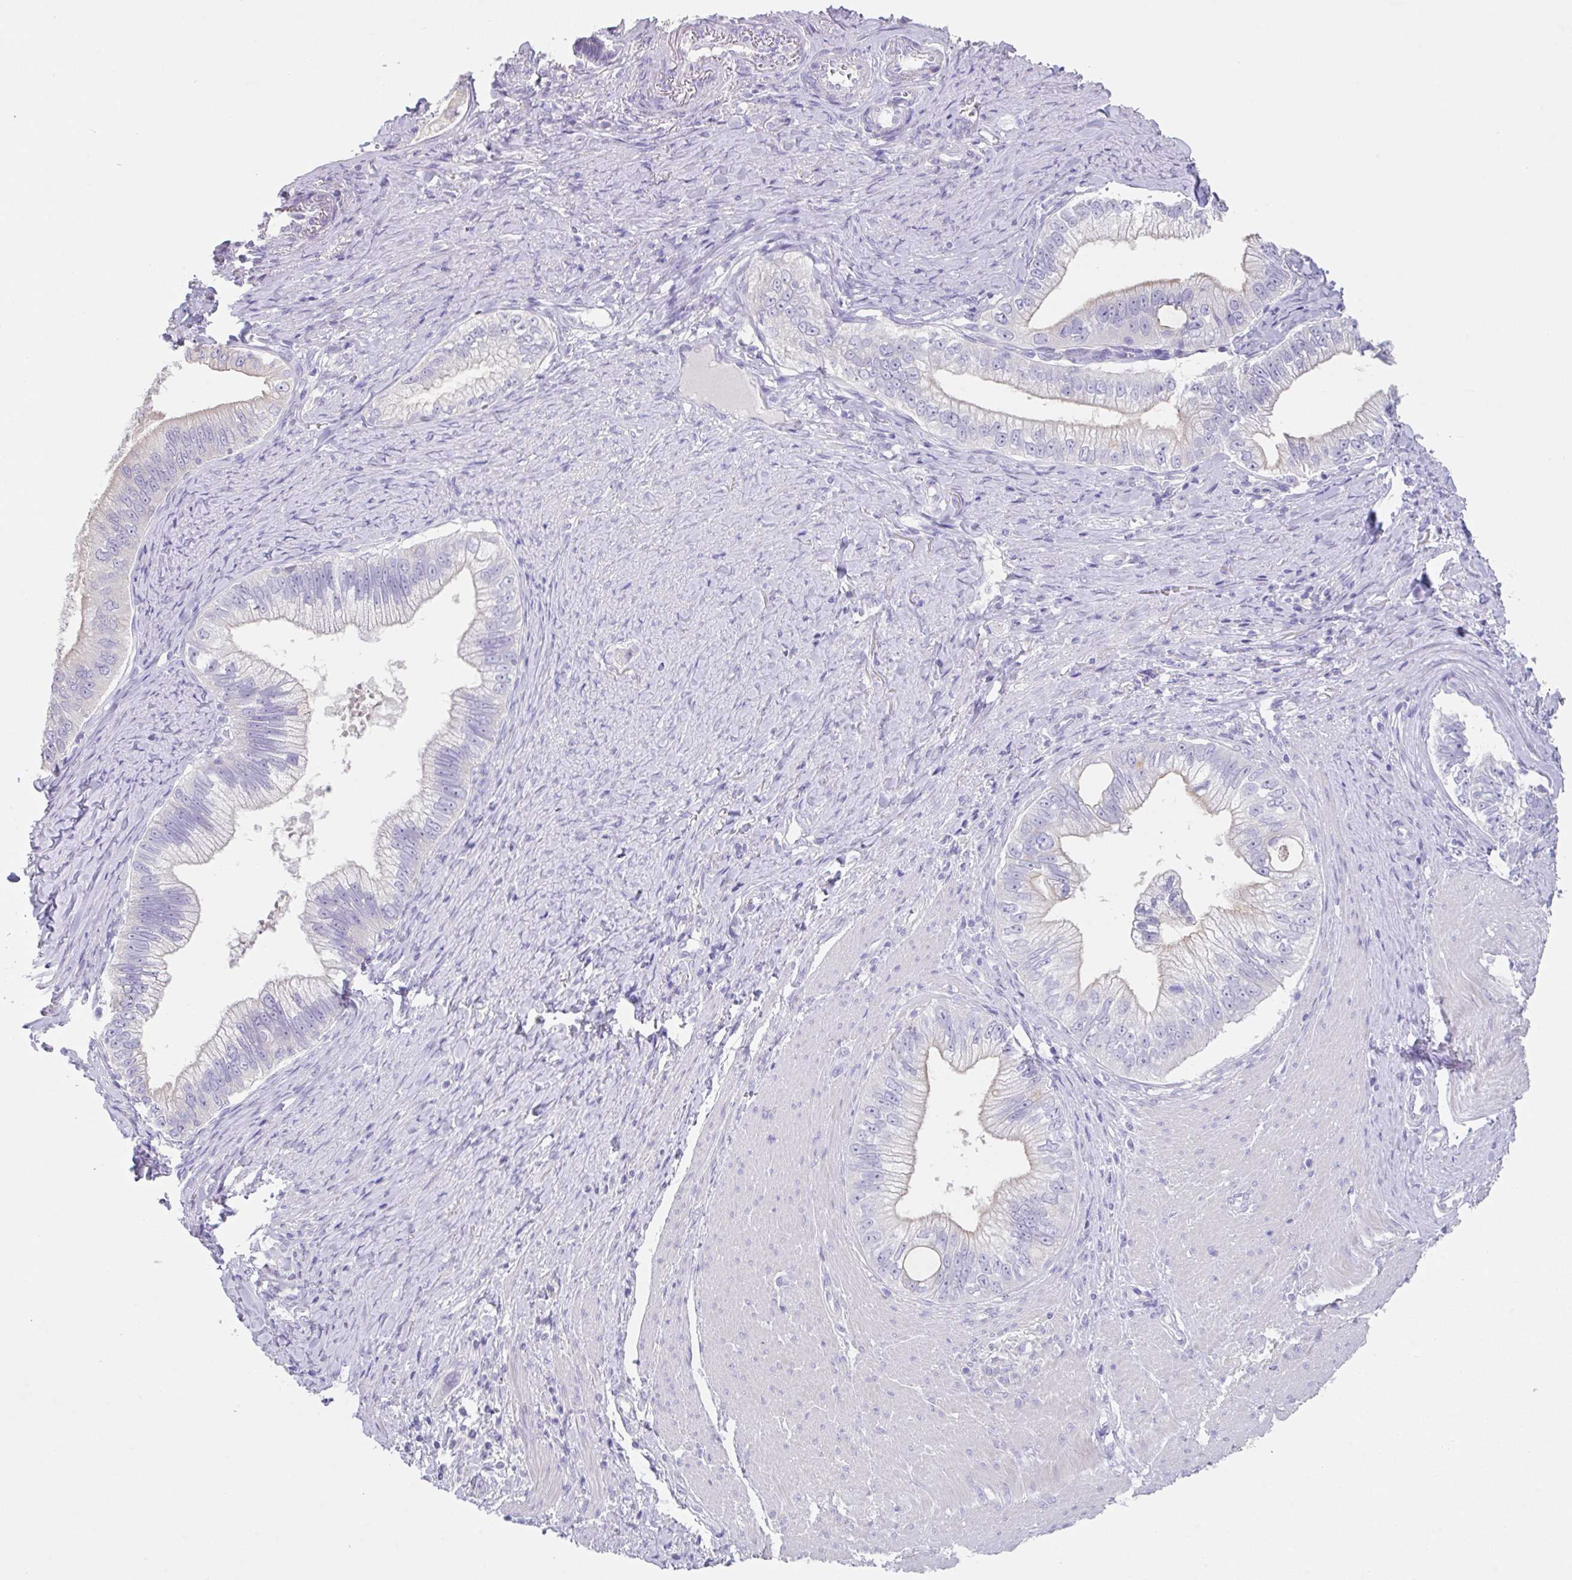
{"staining": {"intensity": "negative", "quantity": "none", "location": "none"}, "tissue": "pancreatic cancer", "cell_type": "Tumor cells", "image_type": "cancer", "snomed": [{"axis": "morphology", "description": "Adenocarcinoma, NOS"}, {"axis": "topography", "description": "Pancreas"}], "caption": "Human pancreatic adenocarcinoma stained for a protein using immunohistochemistry (IHC) reveals no positivity in tumor cells.", "gene": "SLC44A4", "patient": {"sex": "male", "age": 70}}